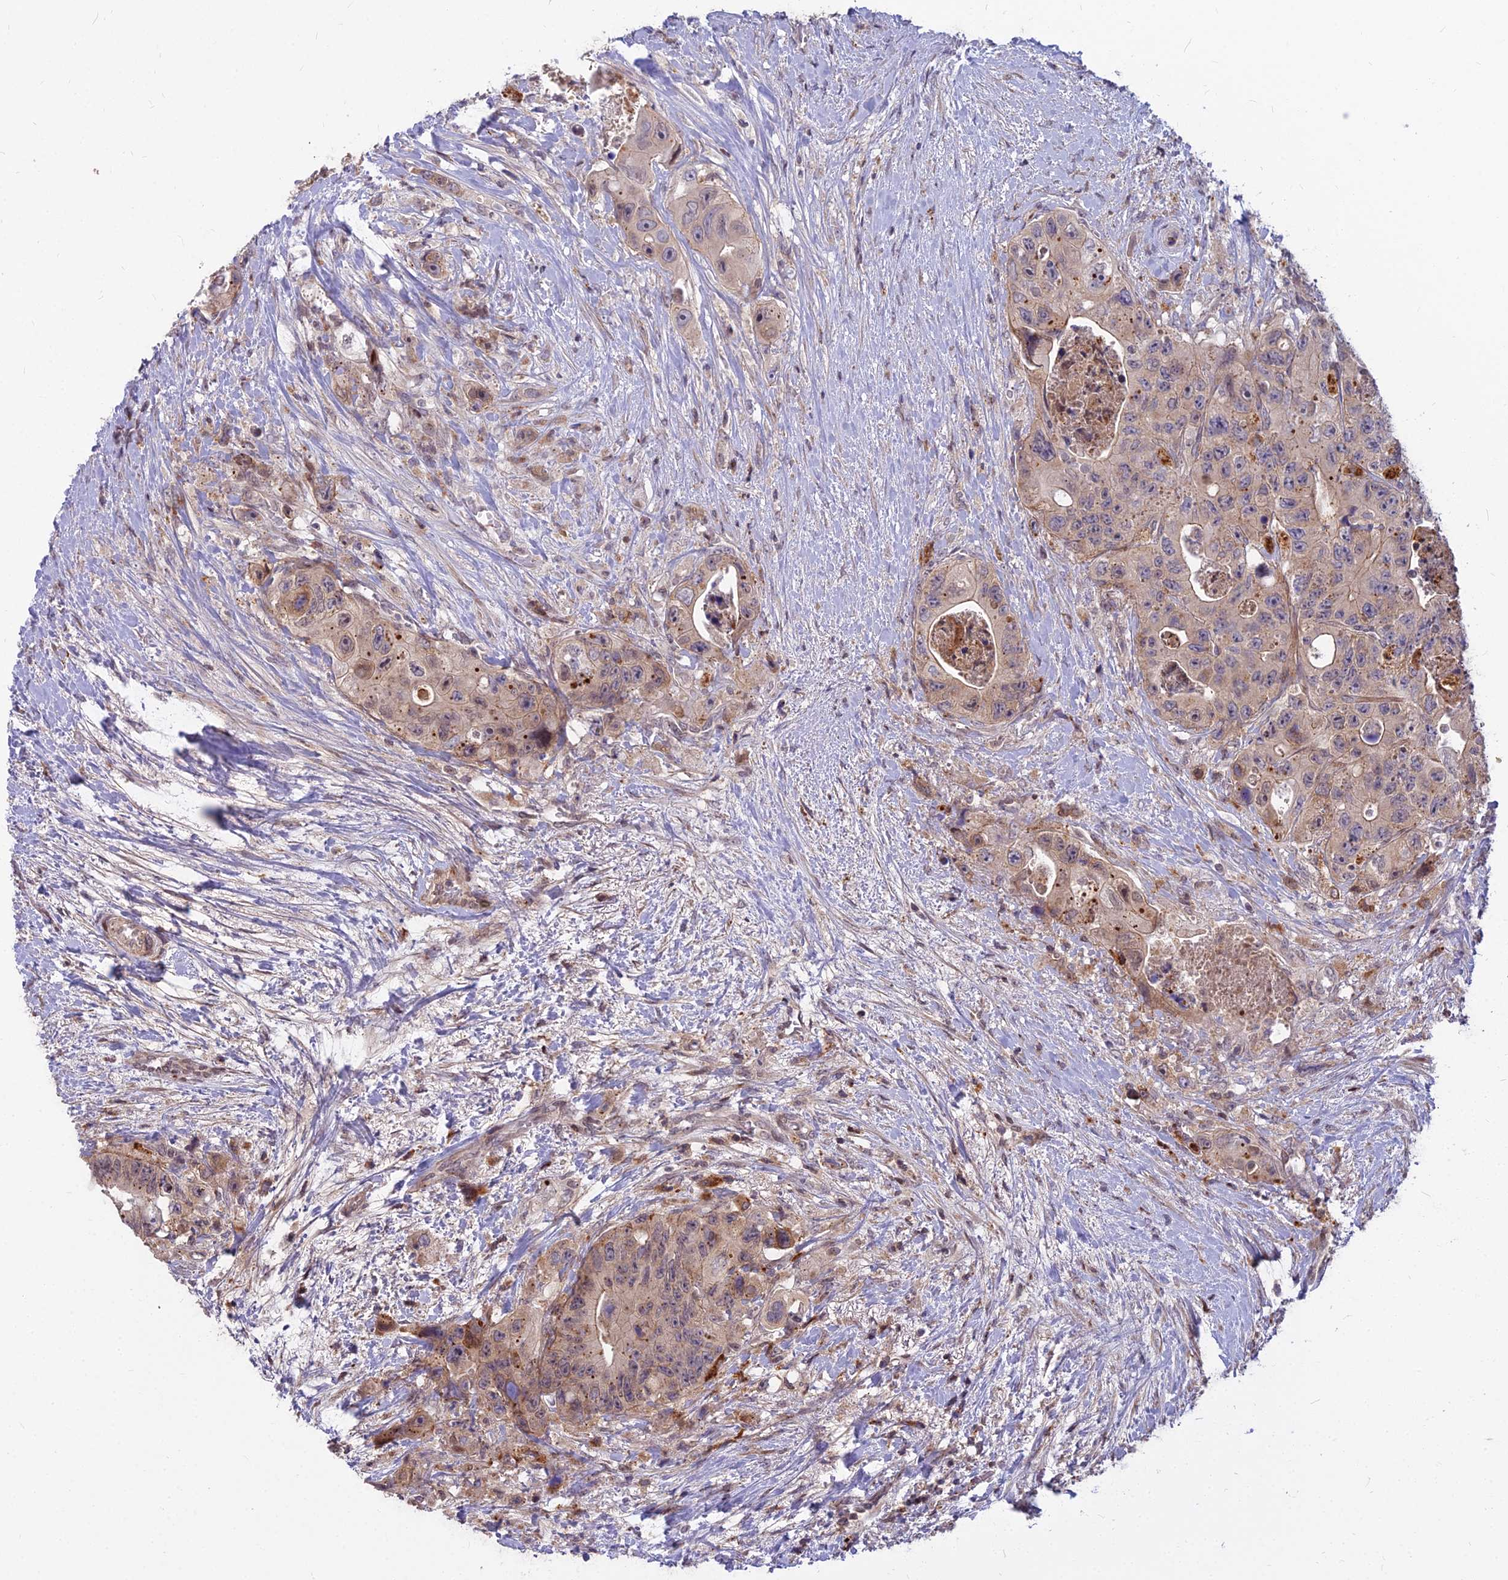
{"staining": {"intensity": "weak", "quantity": "25%-75%", "location": "cytoplasmic/membranous,nuclear"}, "tissue": "colorectal cancer", "cell_type": "Tumor cells", "image_type": "cancer", "snomed": [{"axis": "morphology", "description": "Adenocarcinoma, NOS"}, {"axis": "topography", "description": "Colon"}], "caption": "Colorectal adenocarcinoma stained with a protein marker reveals weak staining in tumor cells.", "gene": "GLYATL3", "patient": {"sex": "female", "age": 46}}